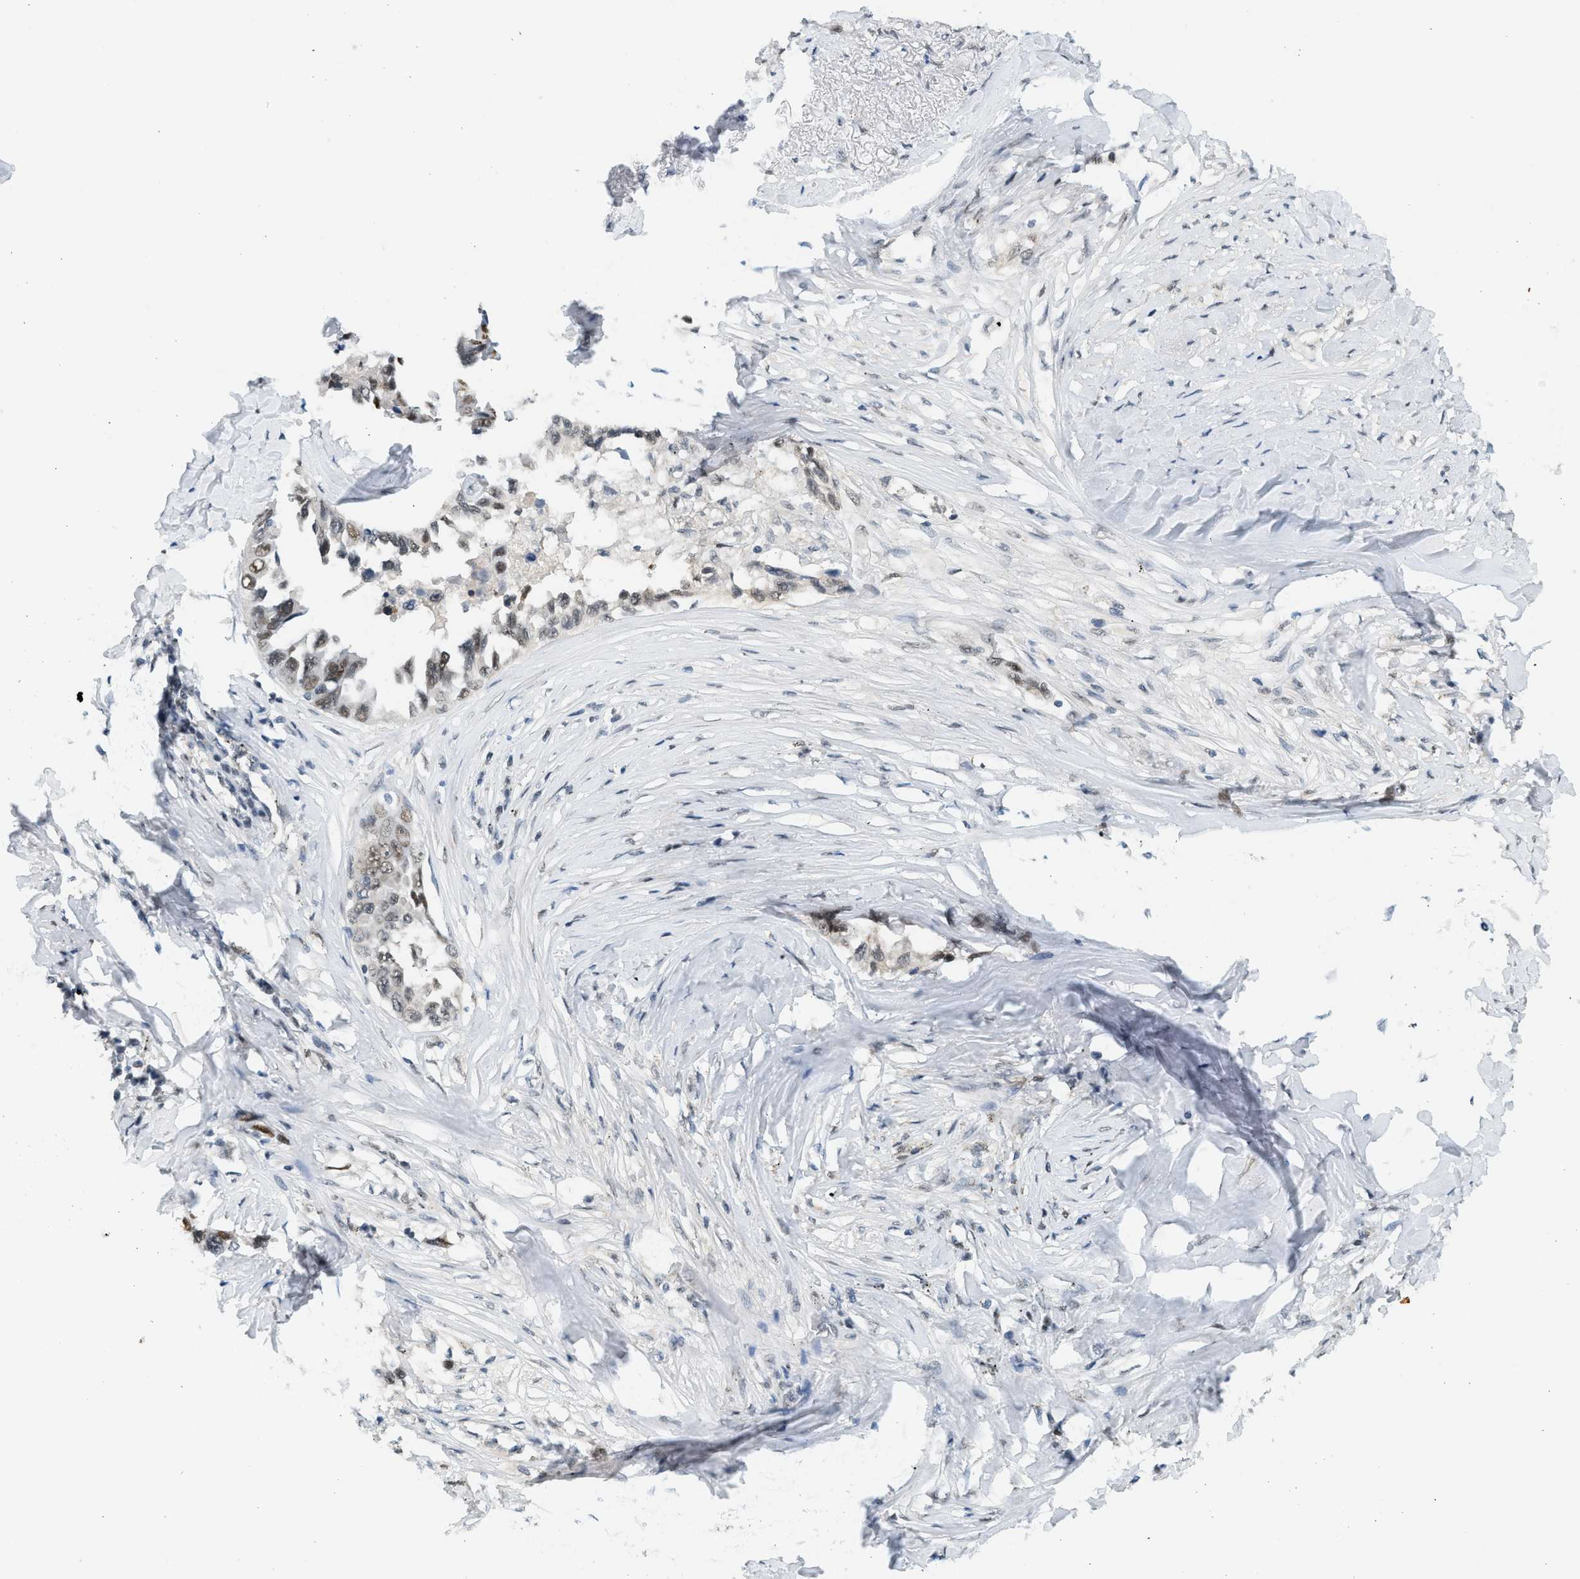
{"staining": {"intensity": "moderate", "quantity": "<25%", "location": "nuclear"}, "tissue": "lung cancer", "cell_type": "Tumor cells", "image_type": "cancer", "snomed": [{"axis": "morphology", "description": "Adenocarcinoma, NOS"}, {"axis": "topography", "description": "Lung"}], "caption": "An image of human lung cancer stained for a protein reveals moderate nuclear brown staining in tumor cells.", "gene": "HIPK1", "patient": {"sex": "female", "age": 51}}